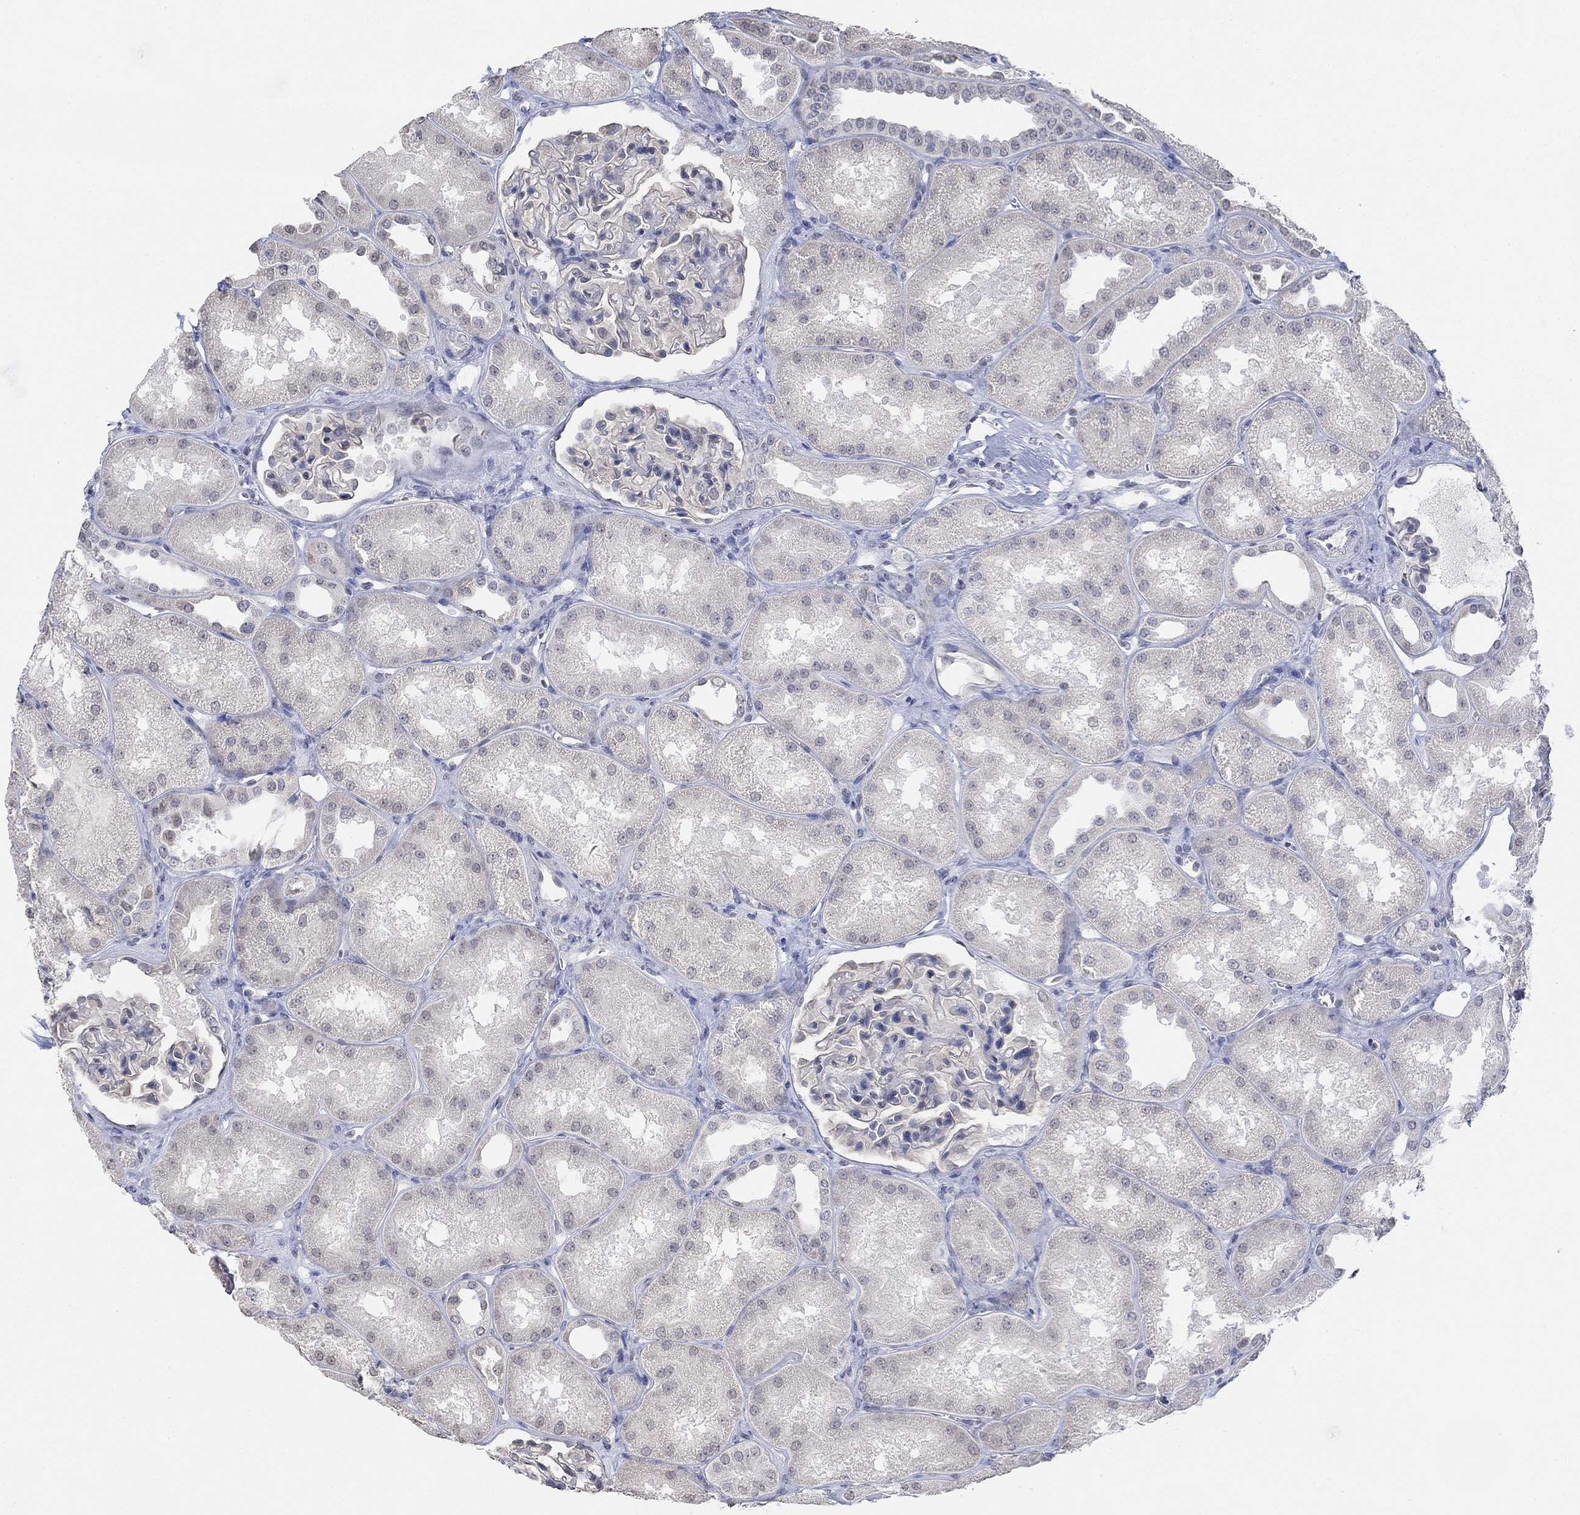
{"staining": {"intensity": "negative", "quantity": "none", "location": "none"}, "tissue": "kidney", "cell_type": "Cells in glomeruli", "image_type": "normal", "snomed": [{"axis": "morphology", "description": "Normal tissue, NOS"}, {"axis": "topography", "description": "Kidney"}], "caption": "This is an immunohistochemistry (IHC) micrograph of normal kidney. There is no positivity in cells in glomeruli.", "gene": "TMEM255A", "patient": {"sex": "male", "age": 61}}